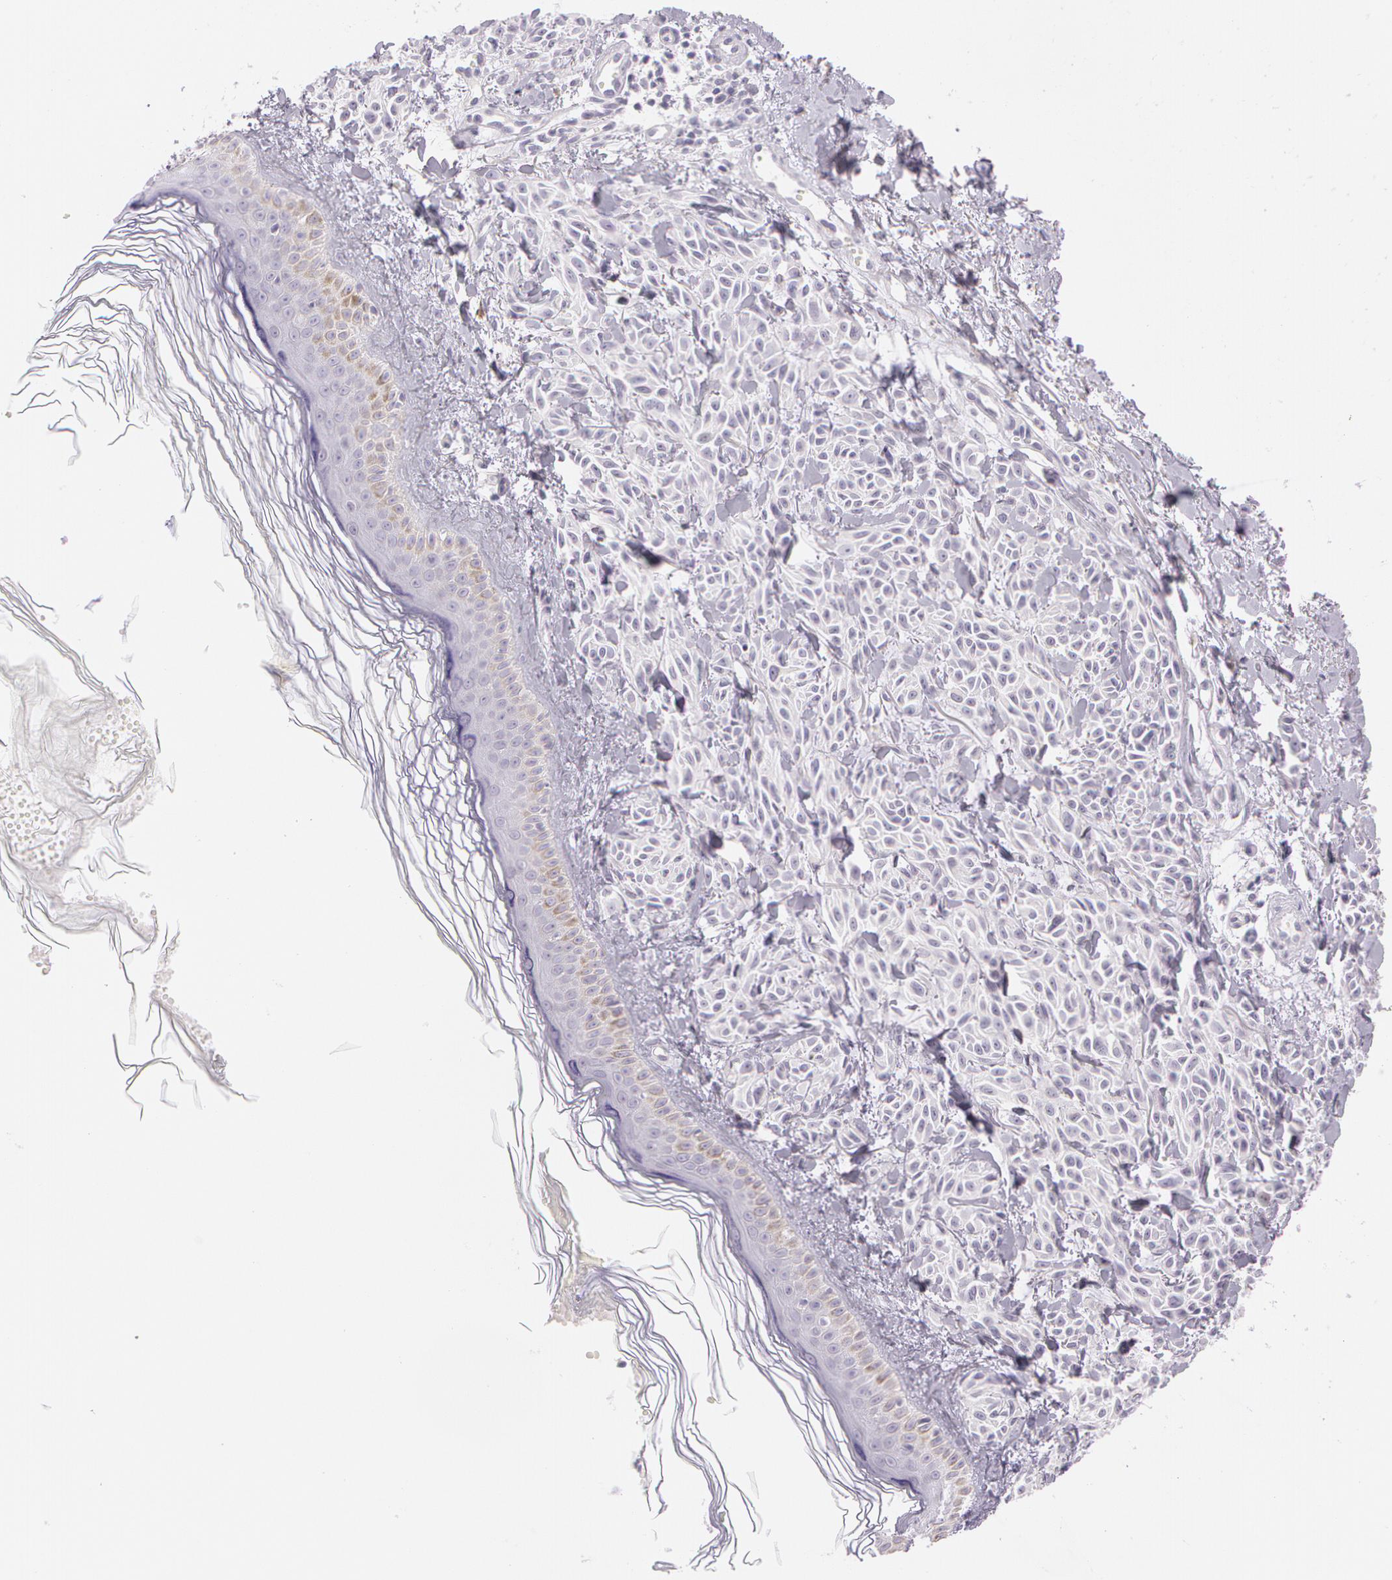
{"staining": {"intensity": "negative", "quantity": "none", "location": "none"}, "tissue": "melanoma", "cell_type": "Tumor cells", "image_type": "cancer", "snomed": [{"axis": "morphology", "description": "Malignant melanoma, NOS"}, {"axis": "topography", "description": "Skin"}], "caption": "This is a image of IHC staining of melanoma, which shows no expression in tumor cells. (Brightfield microscopy of DAB immunohistochemistry (IHC) at high magnification).", "gene": "OTC", "patient": {"sex": "female", "age": 73}}